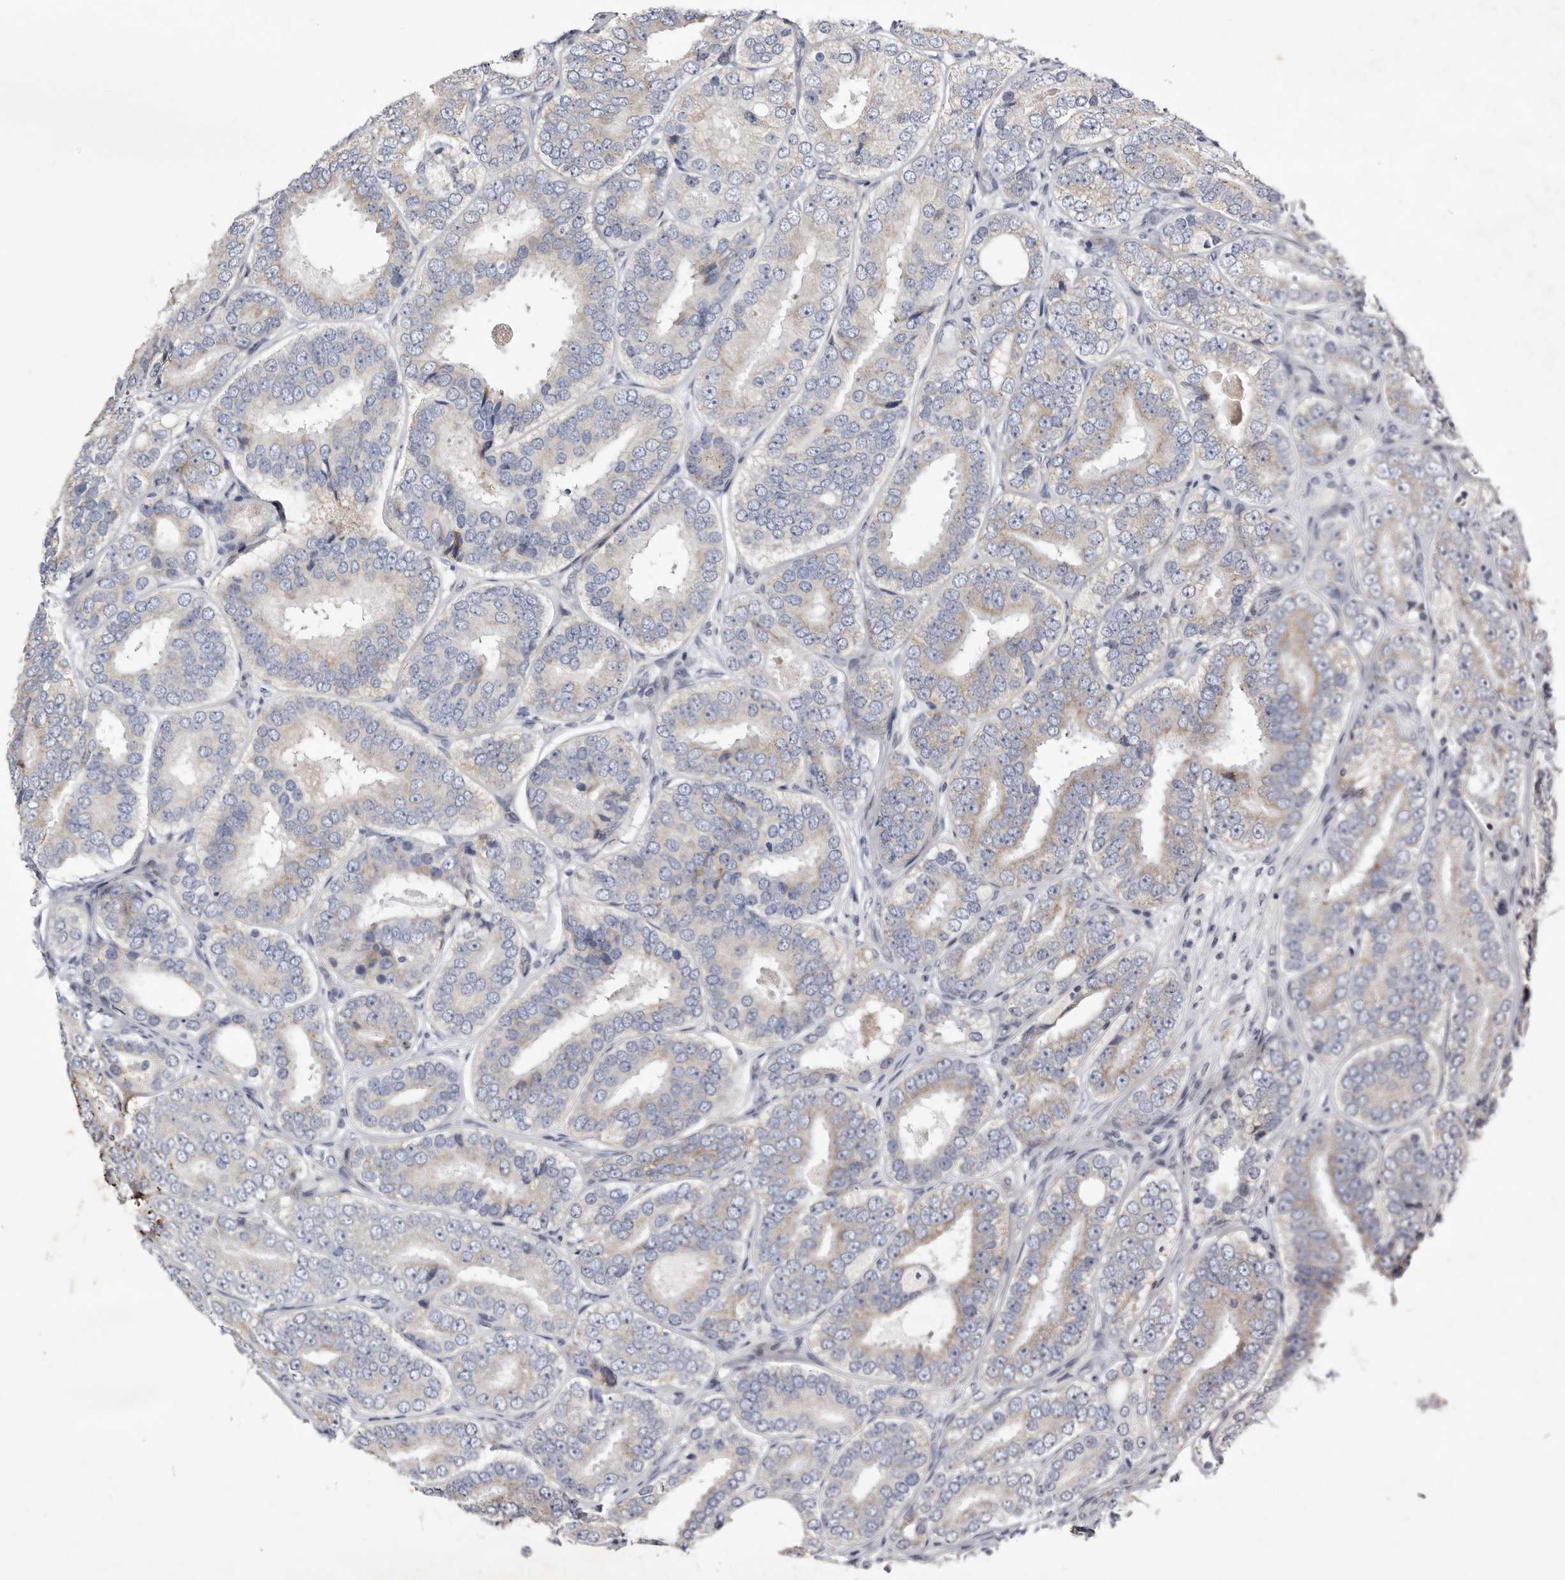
{"staining": {"intensity": "weak", "quantity": "<25%", "location": "cytoplasmic/membranous"}, "tissue": "prostate cancer", "cell_type": "Tumor cells", "image_type": "cancer", "snomed": [{"axis": "morphology", "description": "Adenocarcinoma, High grade"}, {"axis": "topography", "description": "Prostate"}], "caption": "Prostate cancer (high-grade adenocarcinoma) was stained to show a protein in brown. There is no significant positivity in tumor cells.", "gene": "TIMM17B", "patient": {"sex": "male", "age": 56}}